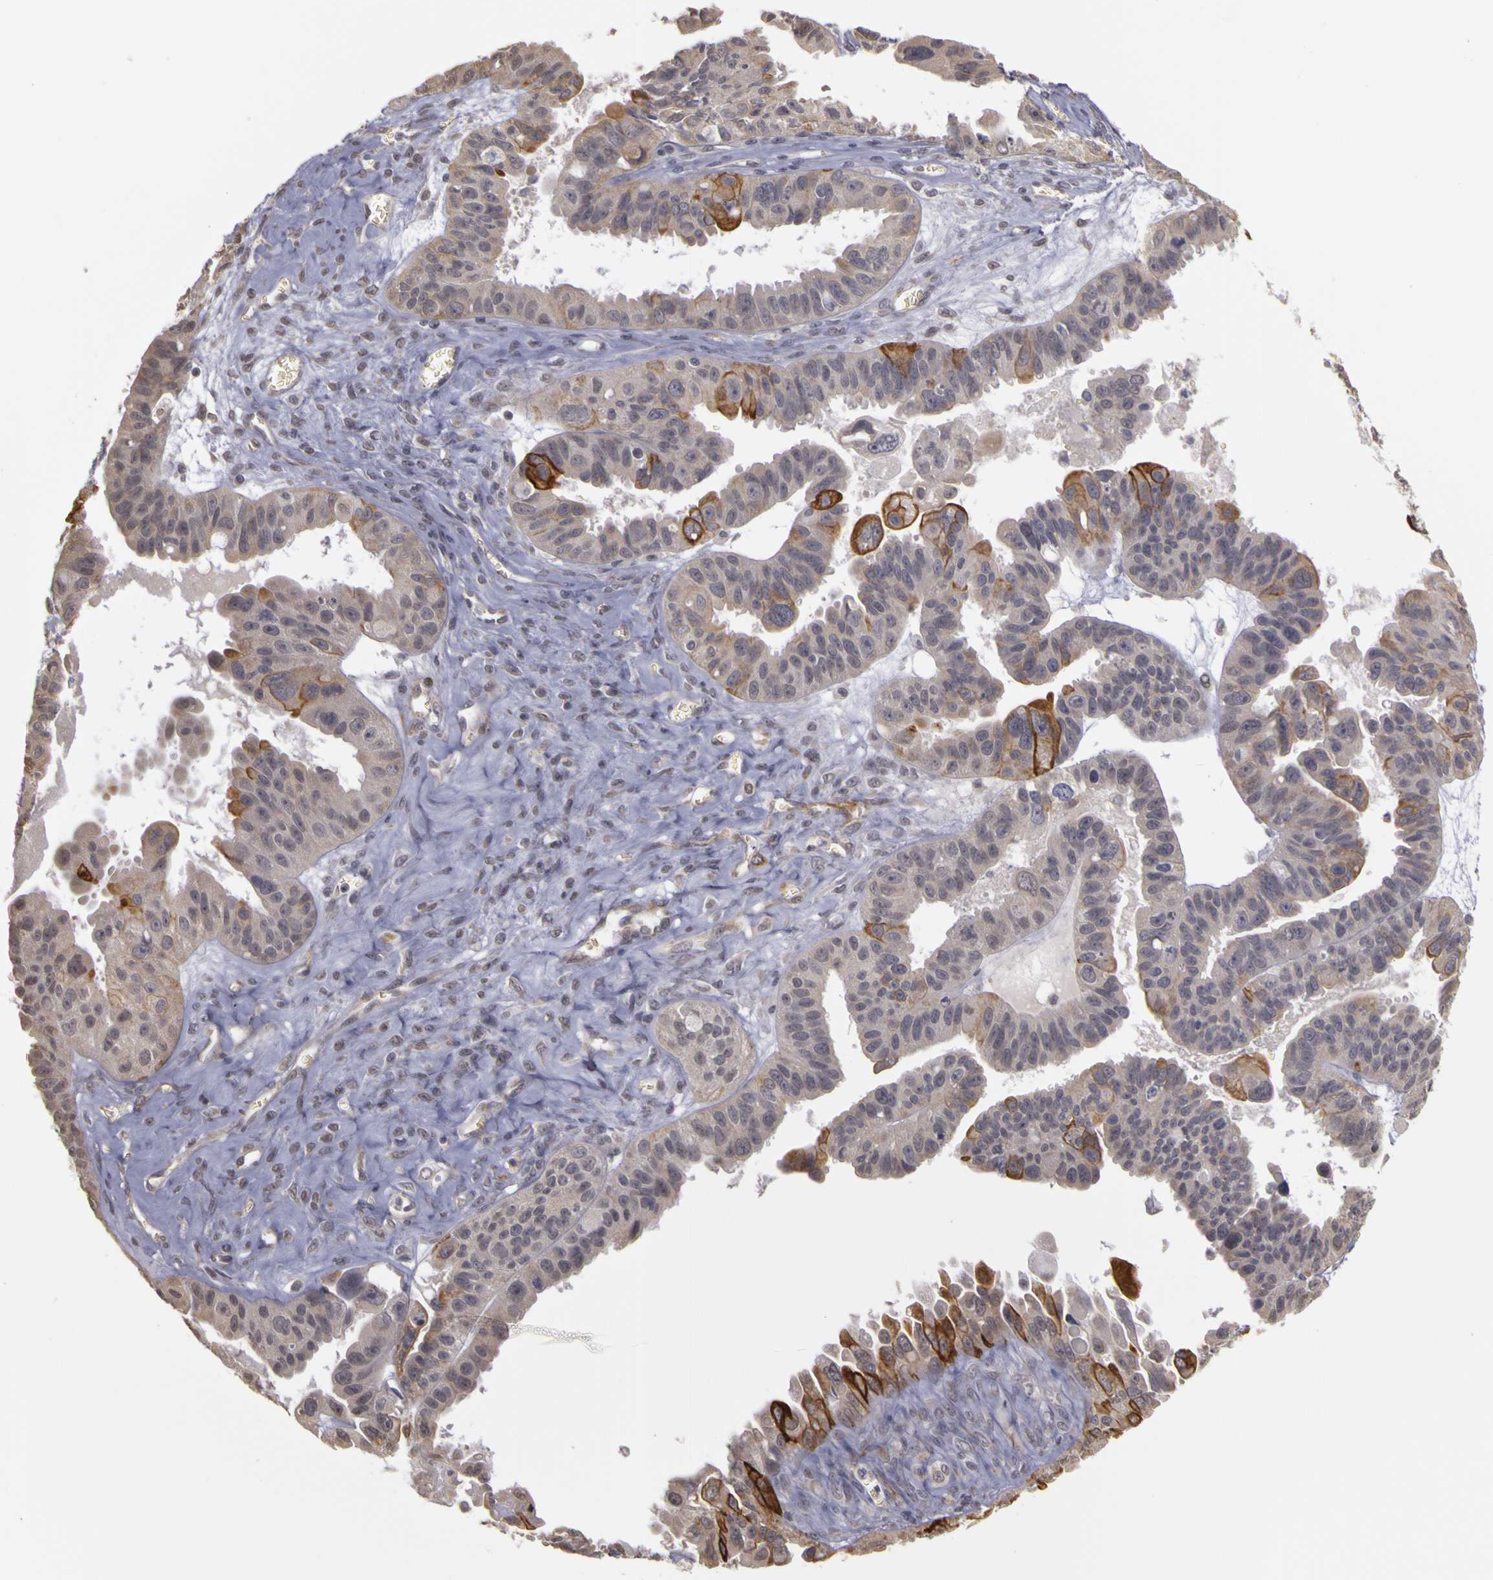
{"staining": {"intensity": "moderate", "quantity": "<25%", "location": "cytoplasmic/membranous"}, "tissue": "ovarian cancer", "cell_type": "Tumor cells", "image_type": "cancer", "snomed": [{"axis": "morphology", "description": "Carcinoma, endometroid"}, {"axis": "topography", "description": "Ovary"}], "caption": "Immunohistochemical staining of endometroid carcinoma (ovarian) reveals low levels of moderate cytoplasmic/membranous positivity in about <25% of tumor cells.", "gene": "FRMD7", "patient": {"sex": "female", "age": 85}}